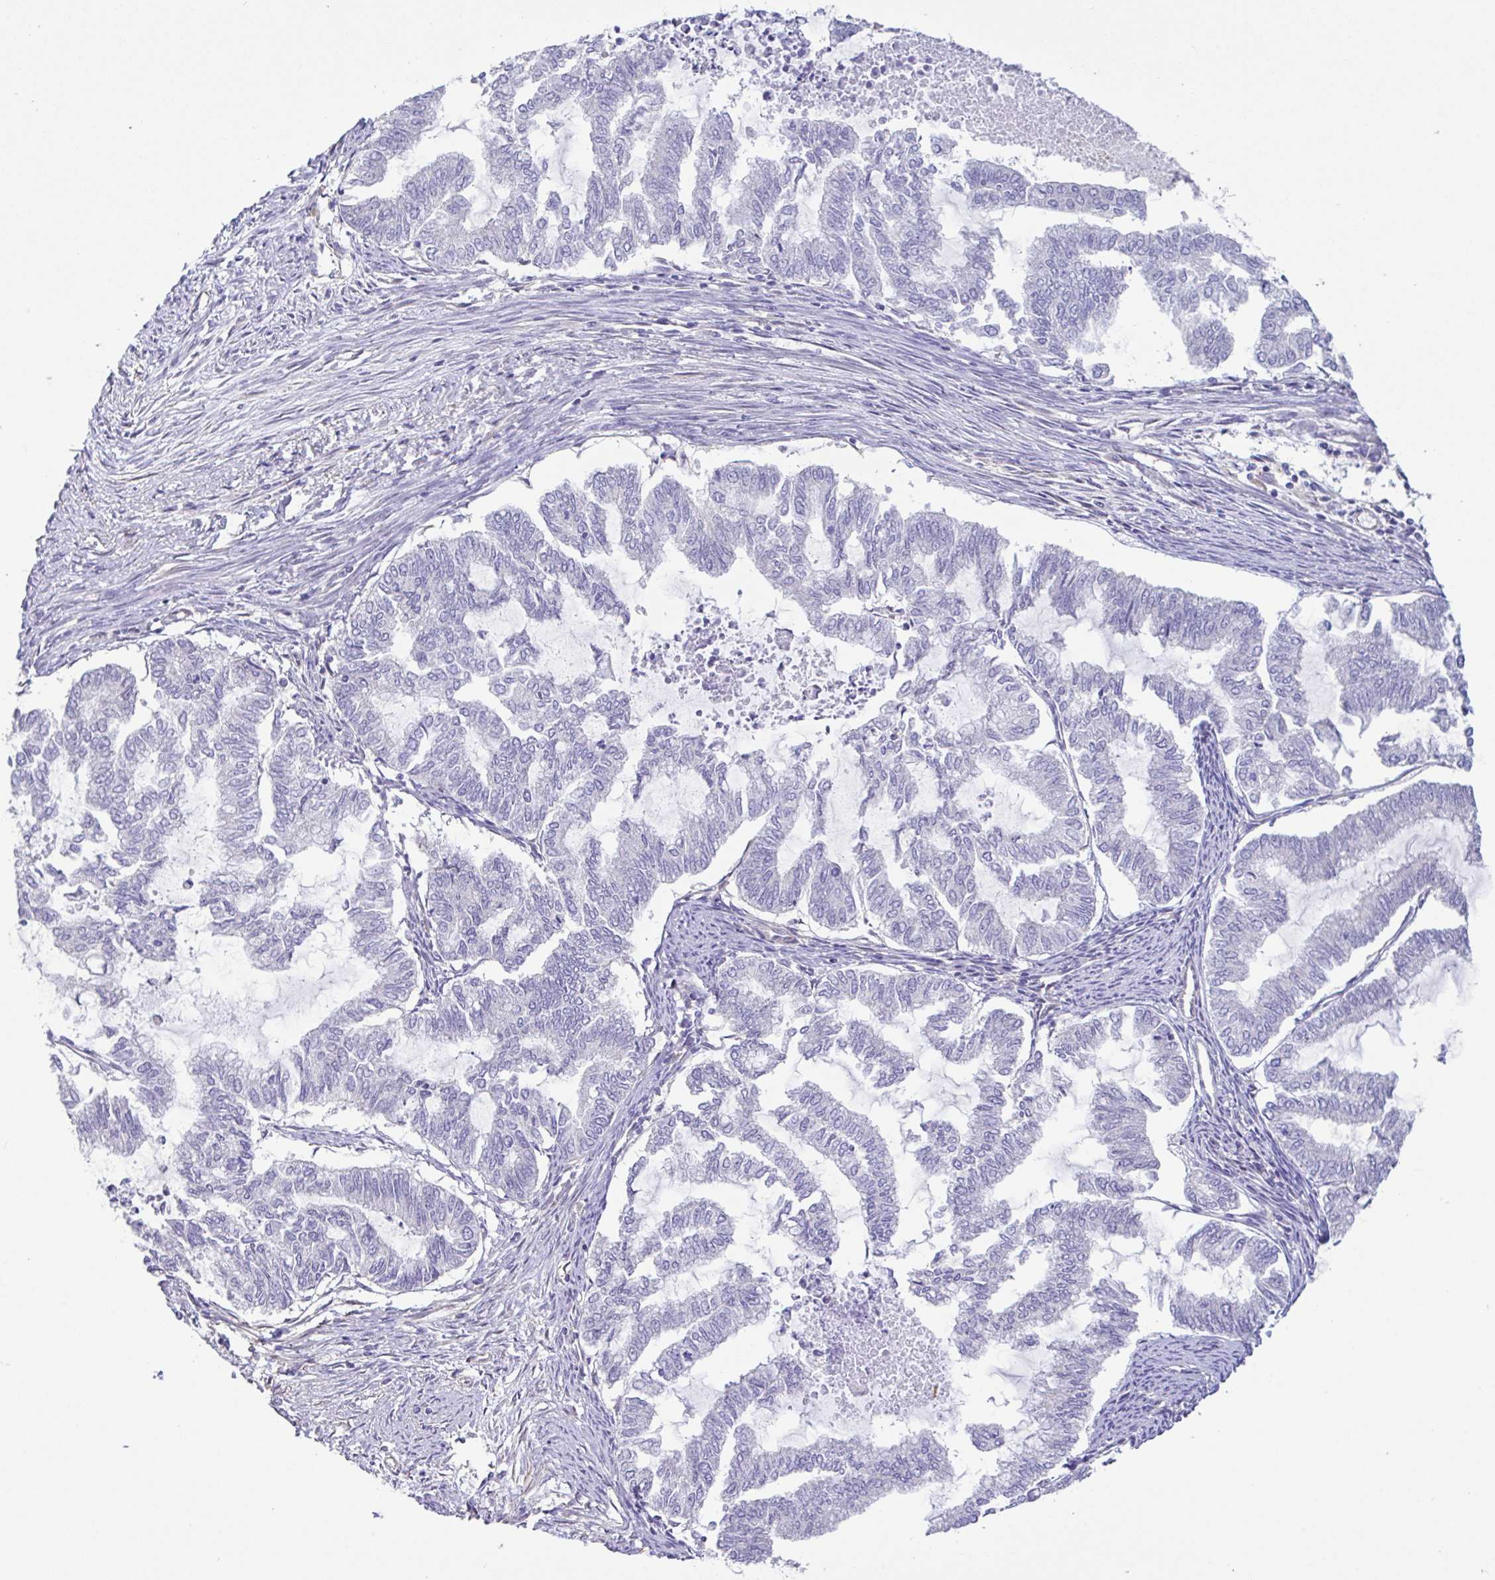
{"staining": {"intensity": "negative", "quantity": "none", "location": "none"}, "tissue": "endometrial cancer", "cell_type": "Tumor cells", "image_type": "cancer", "snomed": [{"axis": "morphology", "description": "Adenocarcinoma, NOS"}, {"axis": "topography", "description": "Endometrium"}], "caption": "This is a micrograph of IHC staining of endometrial adenocarcinoma, which shows no positivity in tumor cells. (DAB (3,3'-diaminobenzidine) immunohistochemistry, high magnification).", "gene": "PLCD4", "patient": {"sex": "female", "age": 79}}